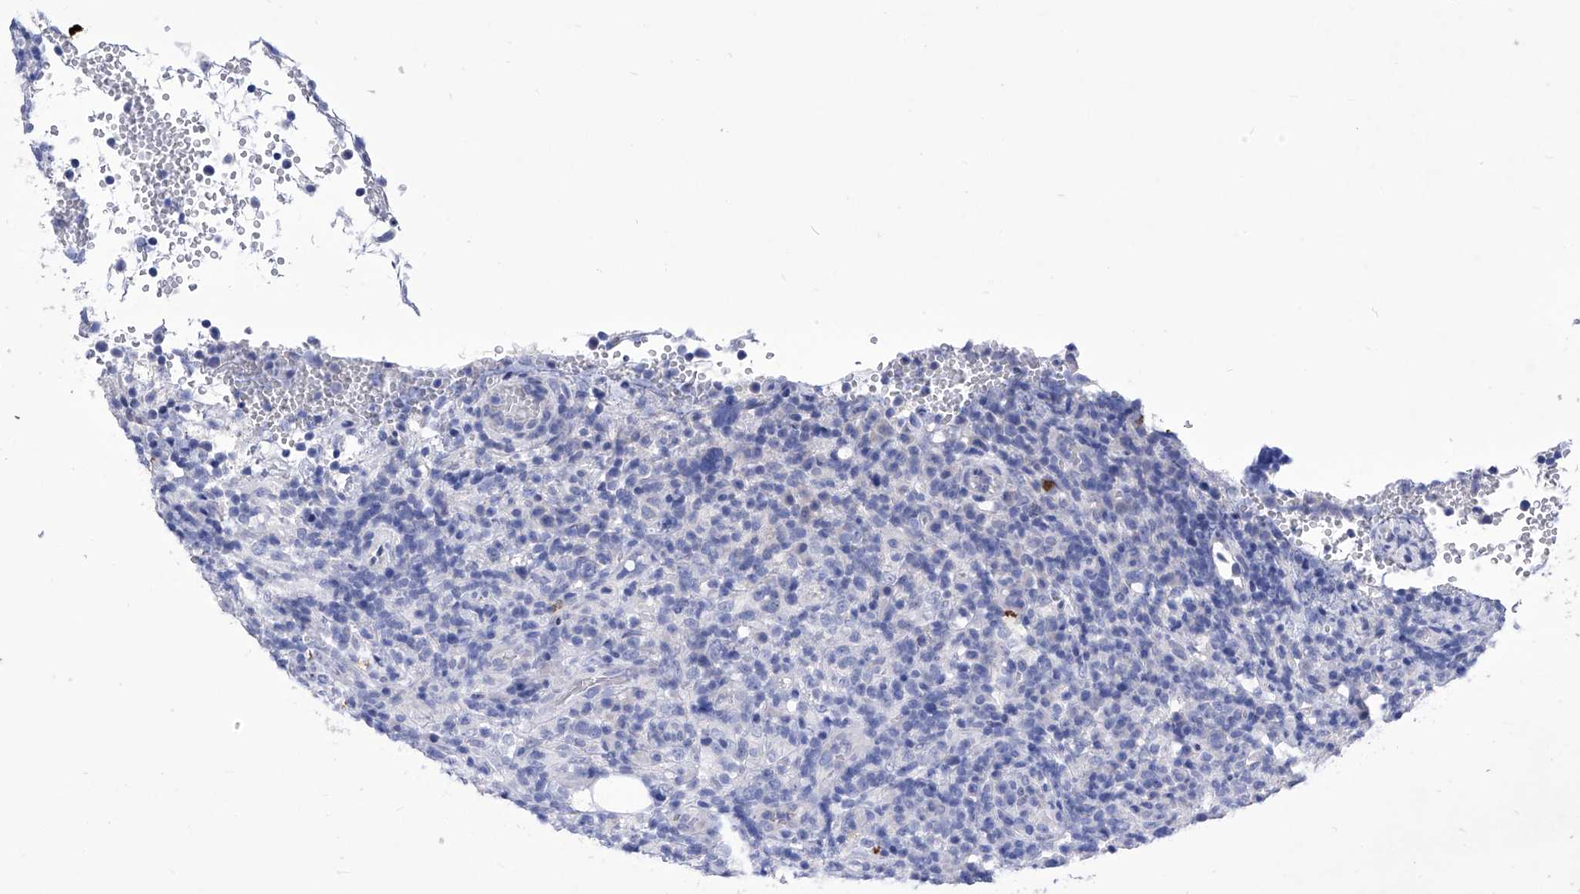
{"staining": {"intensity": "negative", "quantity": "none", "location": "none"}, "tissue": "lymphoma", "cell_type": "Tumor cells", "image_type": "cancer", "snomed": [{"axis": "morphology", "description": "Malignant lymphoma, non-Hodgkin's type, High grade"}, {"axis": "topography", "description": "Lymph node"}], "caption": "Protein analysis of lymphoma reveals no significant expression in tumor cells. (DAB (3,3'-diaminobenzidine) immunohistochemistry with hematoxylin counter stain).", "gene": "IFNL2", "patient": {"sex": "female", "age": 76}}